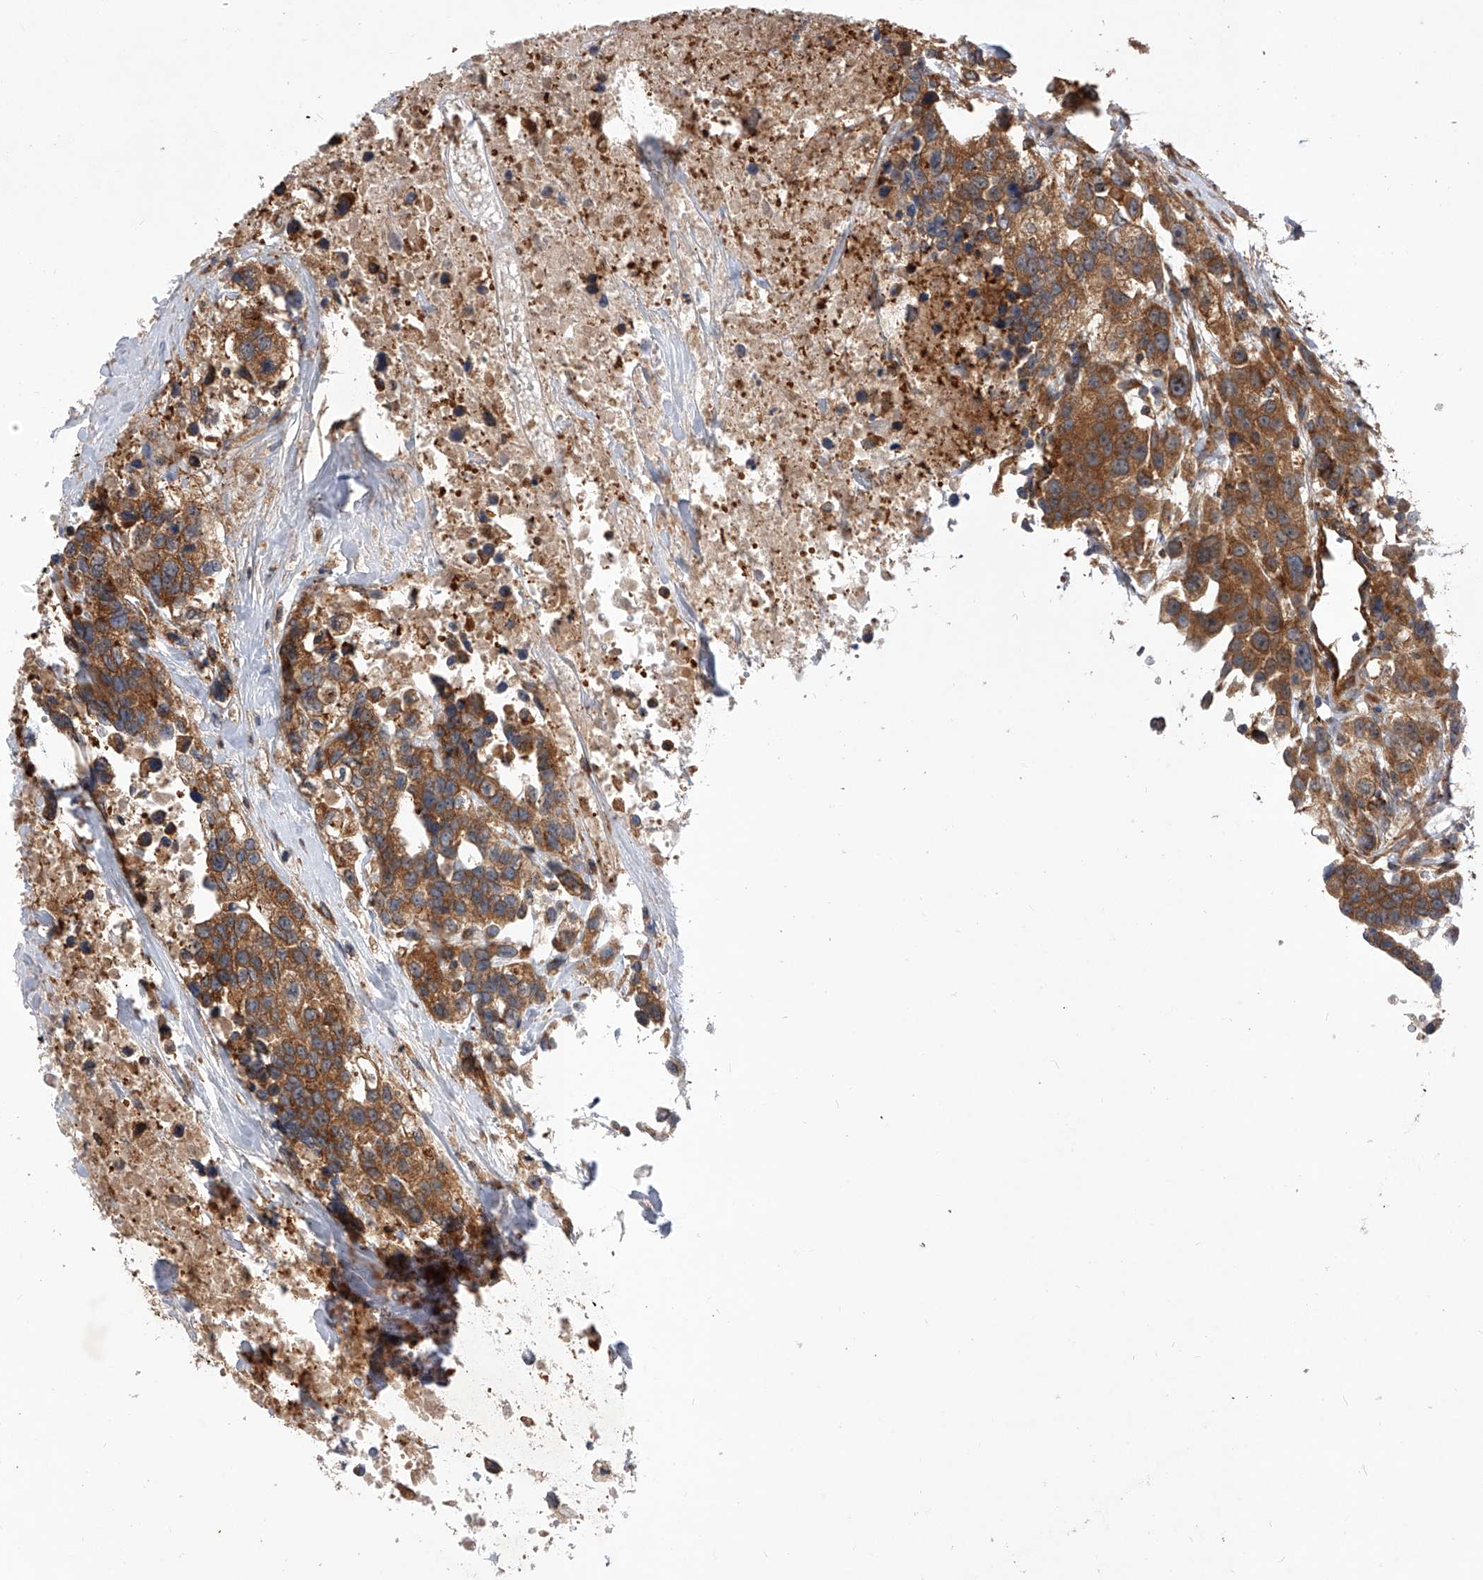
{"staining": {"intensity": "strong", "quantity": ">75%", "location": "cytoplasmic/membranous"}, "tissue": "urothelial cancer", "cell_type": "Tumor cells", "image_type": "cancer", "snomed": [{"axis": "morphology", "description": "Urothelial carcinoma, High grade"}, {"axis": "topography", "description": "Urinary bladder"}], "caption": "Immunohistochemical staining of high-grade urothelial carcinoma reveals strong cytoplasmic/membranous protein positivity in about >75% of tumor cells.", "gene": "CFAP410", "patient": {"sex": "female", "age": 80}}